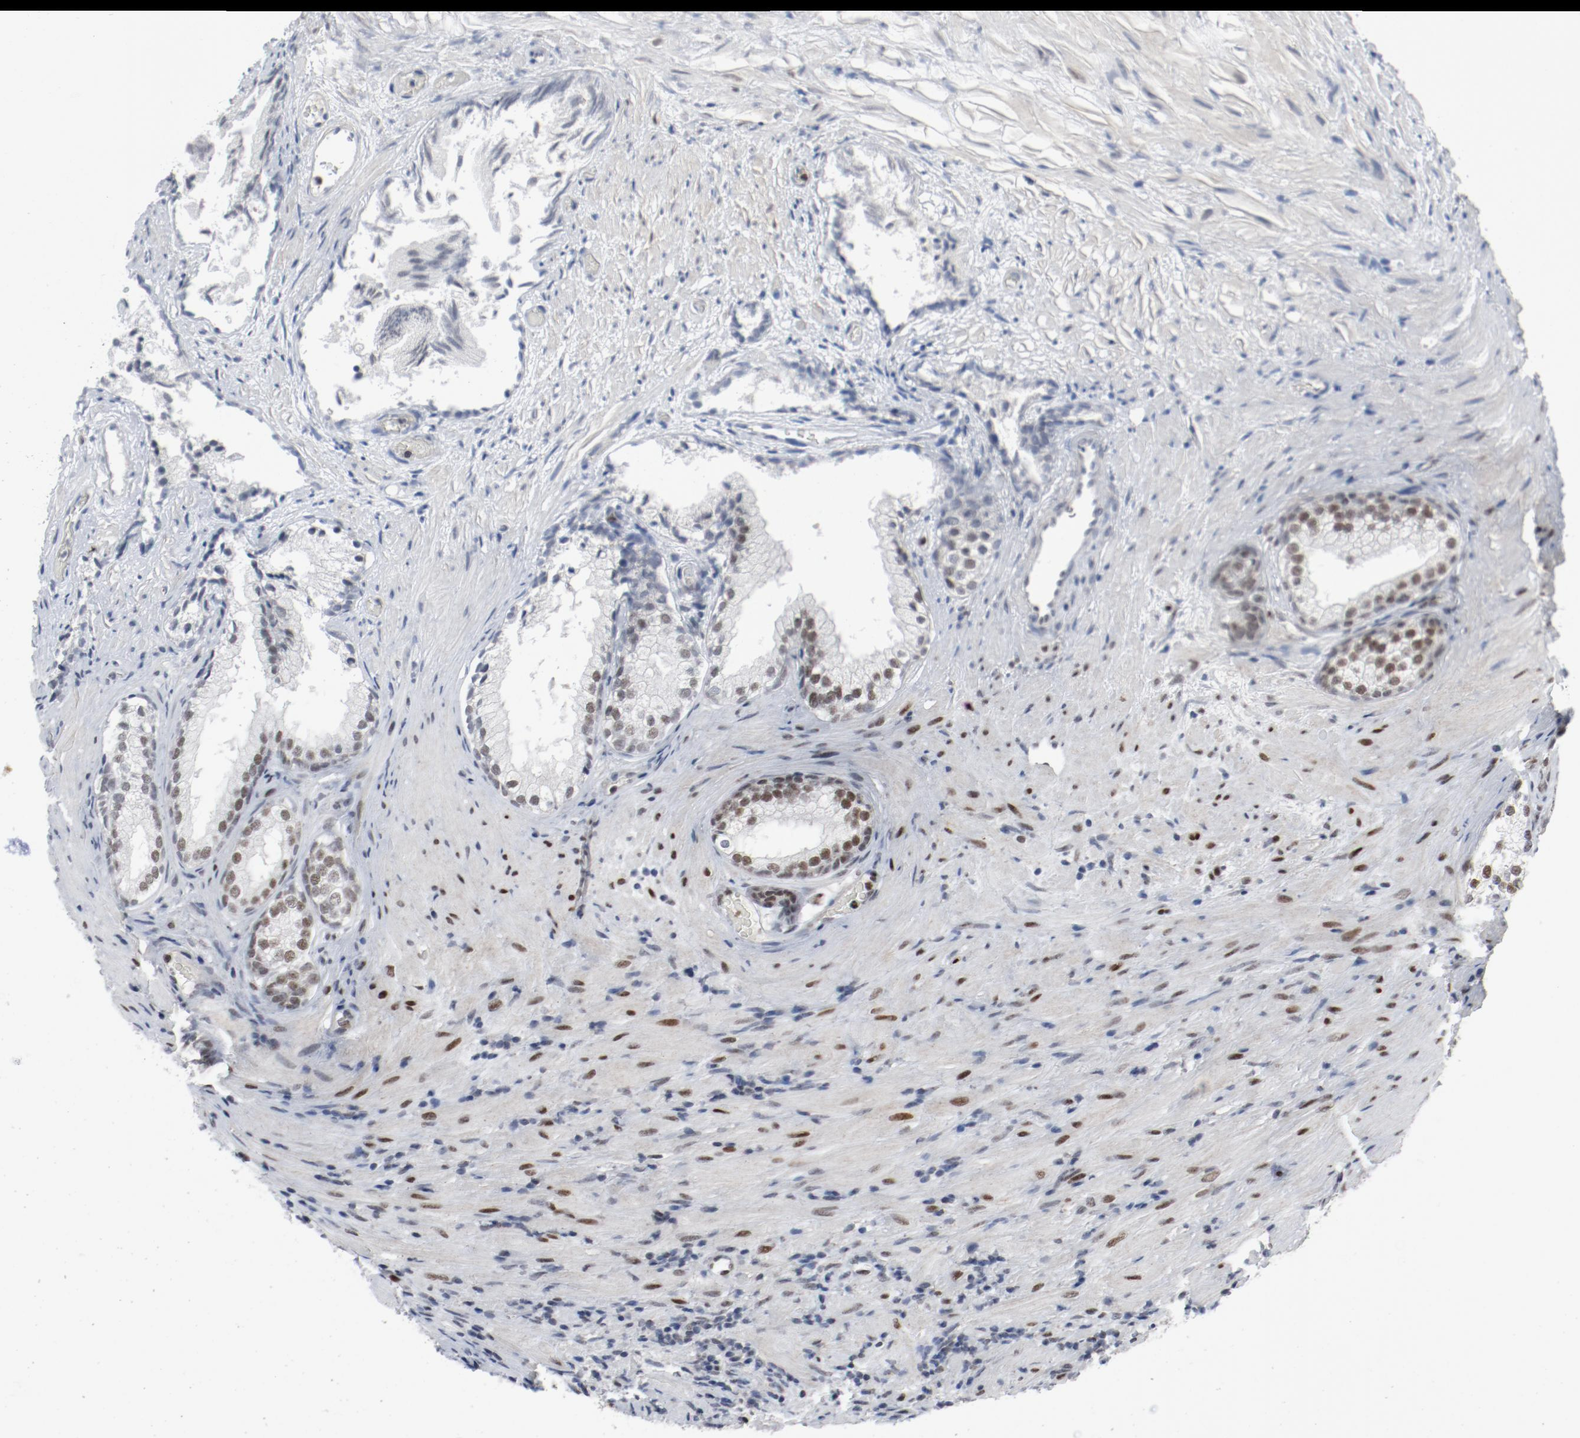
{"staining": {"intensity": "moderate", "quantity": ">75%", "location": "nuclear"}, "tissue": "prostate", "cell_type": "Glandular cells", "image_type": "normal", "snomed": [{"axis": "morphology", "description": "Normal tissue, NOS"}, {"axis": "topography", "description": "Prostate"}], "caption": "Immunohistochemistry of normal prostate reveals medium levels of moderate nuclear staining in about >75% of glandular cells.", "gene": "JMJD6", "patient": {"sex": "male", "age": 76}}